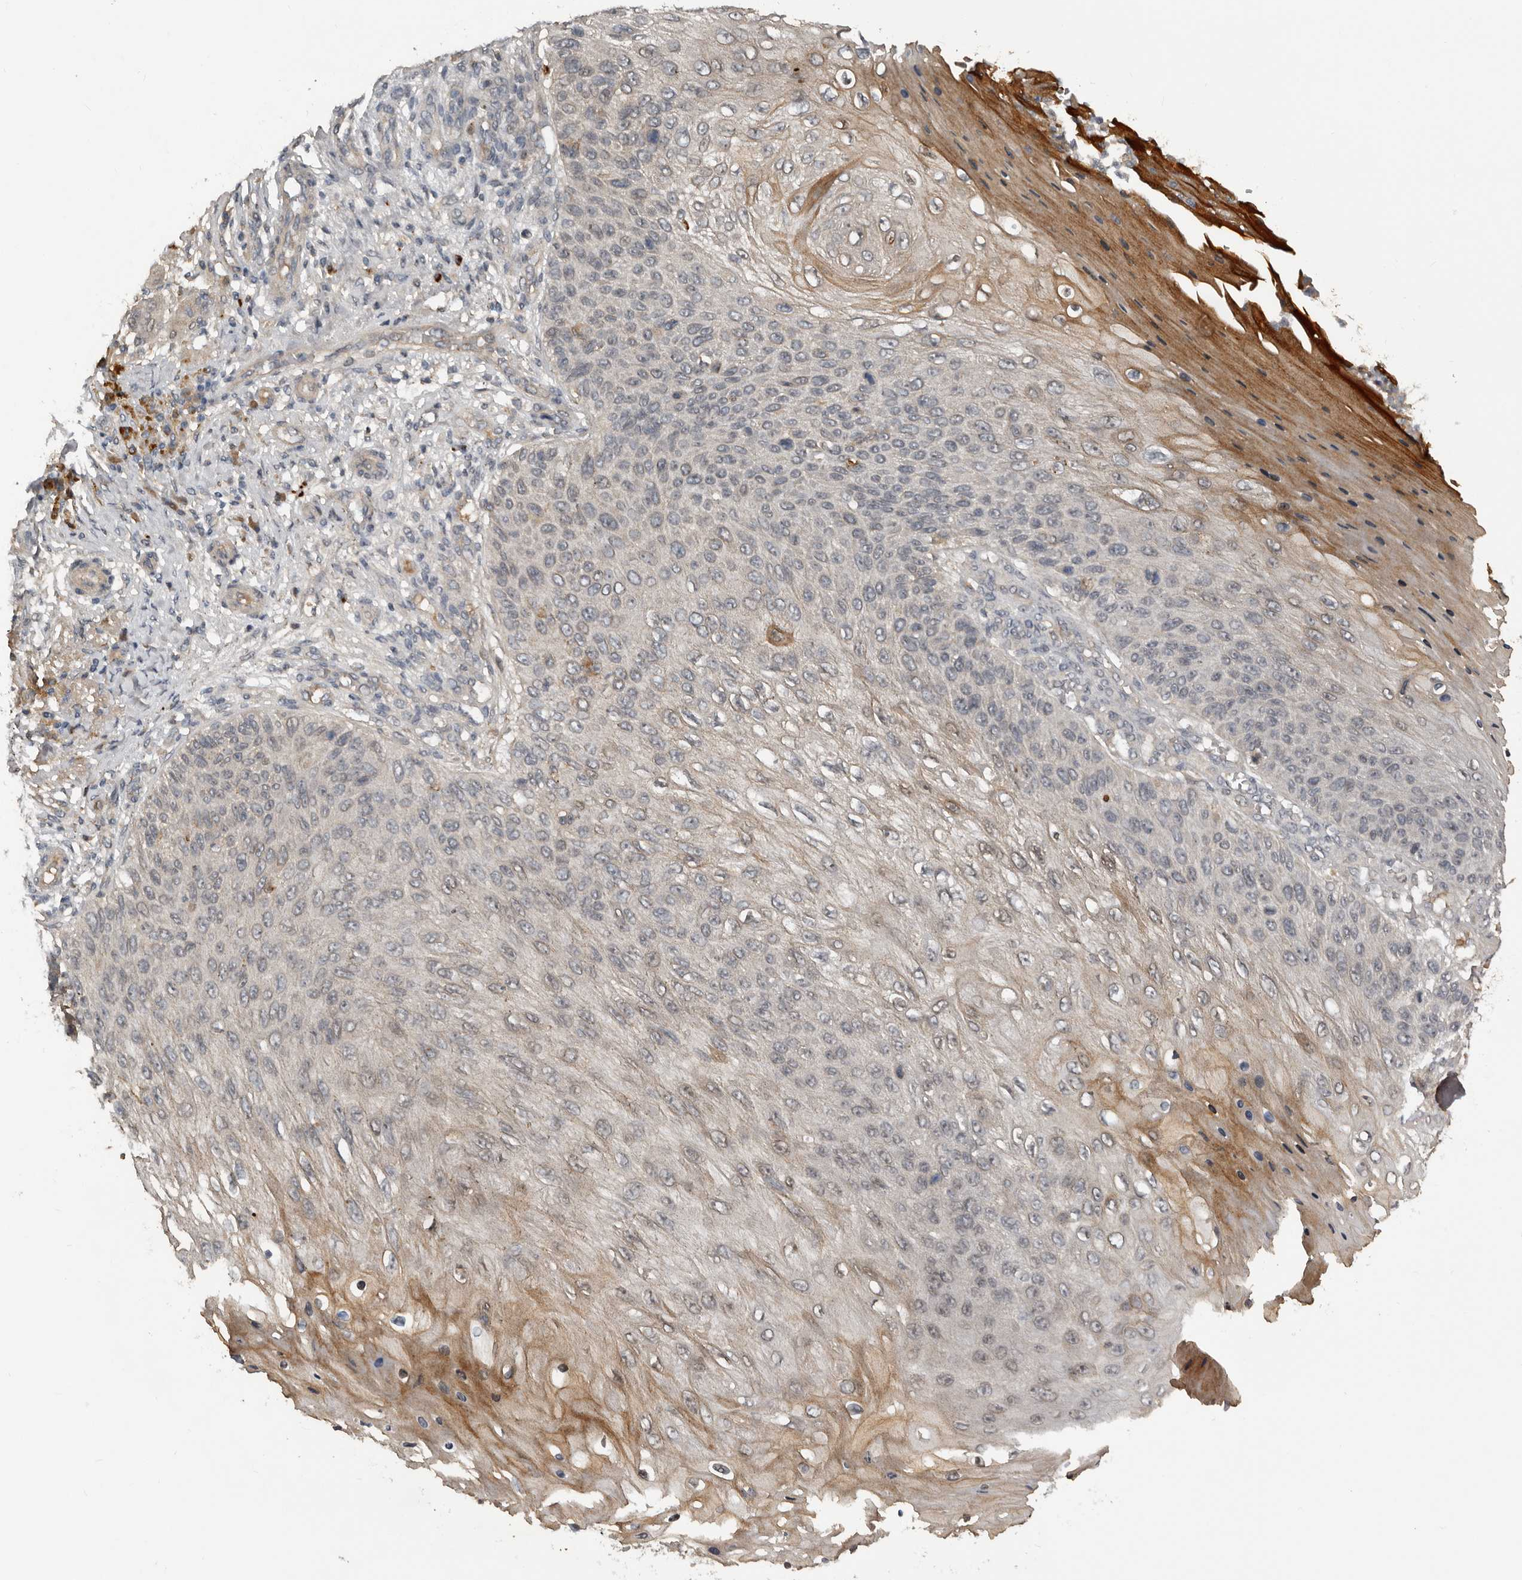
{"staining": {"intensity": "weak", "quantity": "<25%", "location": "cytoplasmic/membranous"}, "tissue": "skin cancer", "cell_type": "Tumor cells", "image_type": "cancer", "snomed": [{"axis": "morphology", "description": "Squamous cell carcinoma, NOS"}, {"axis": "topography", "description": "Skin"}], "caption": "Tumor cells show no significant staining in skin cancer. (Brightfield microscopy of DAB (3,3'-diaminobenzidine) immunohistochemistry (IHC) at high magnification).", "gene": "NMUR1", "patient": {"sex": "female", "age": 88}}